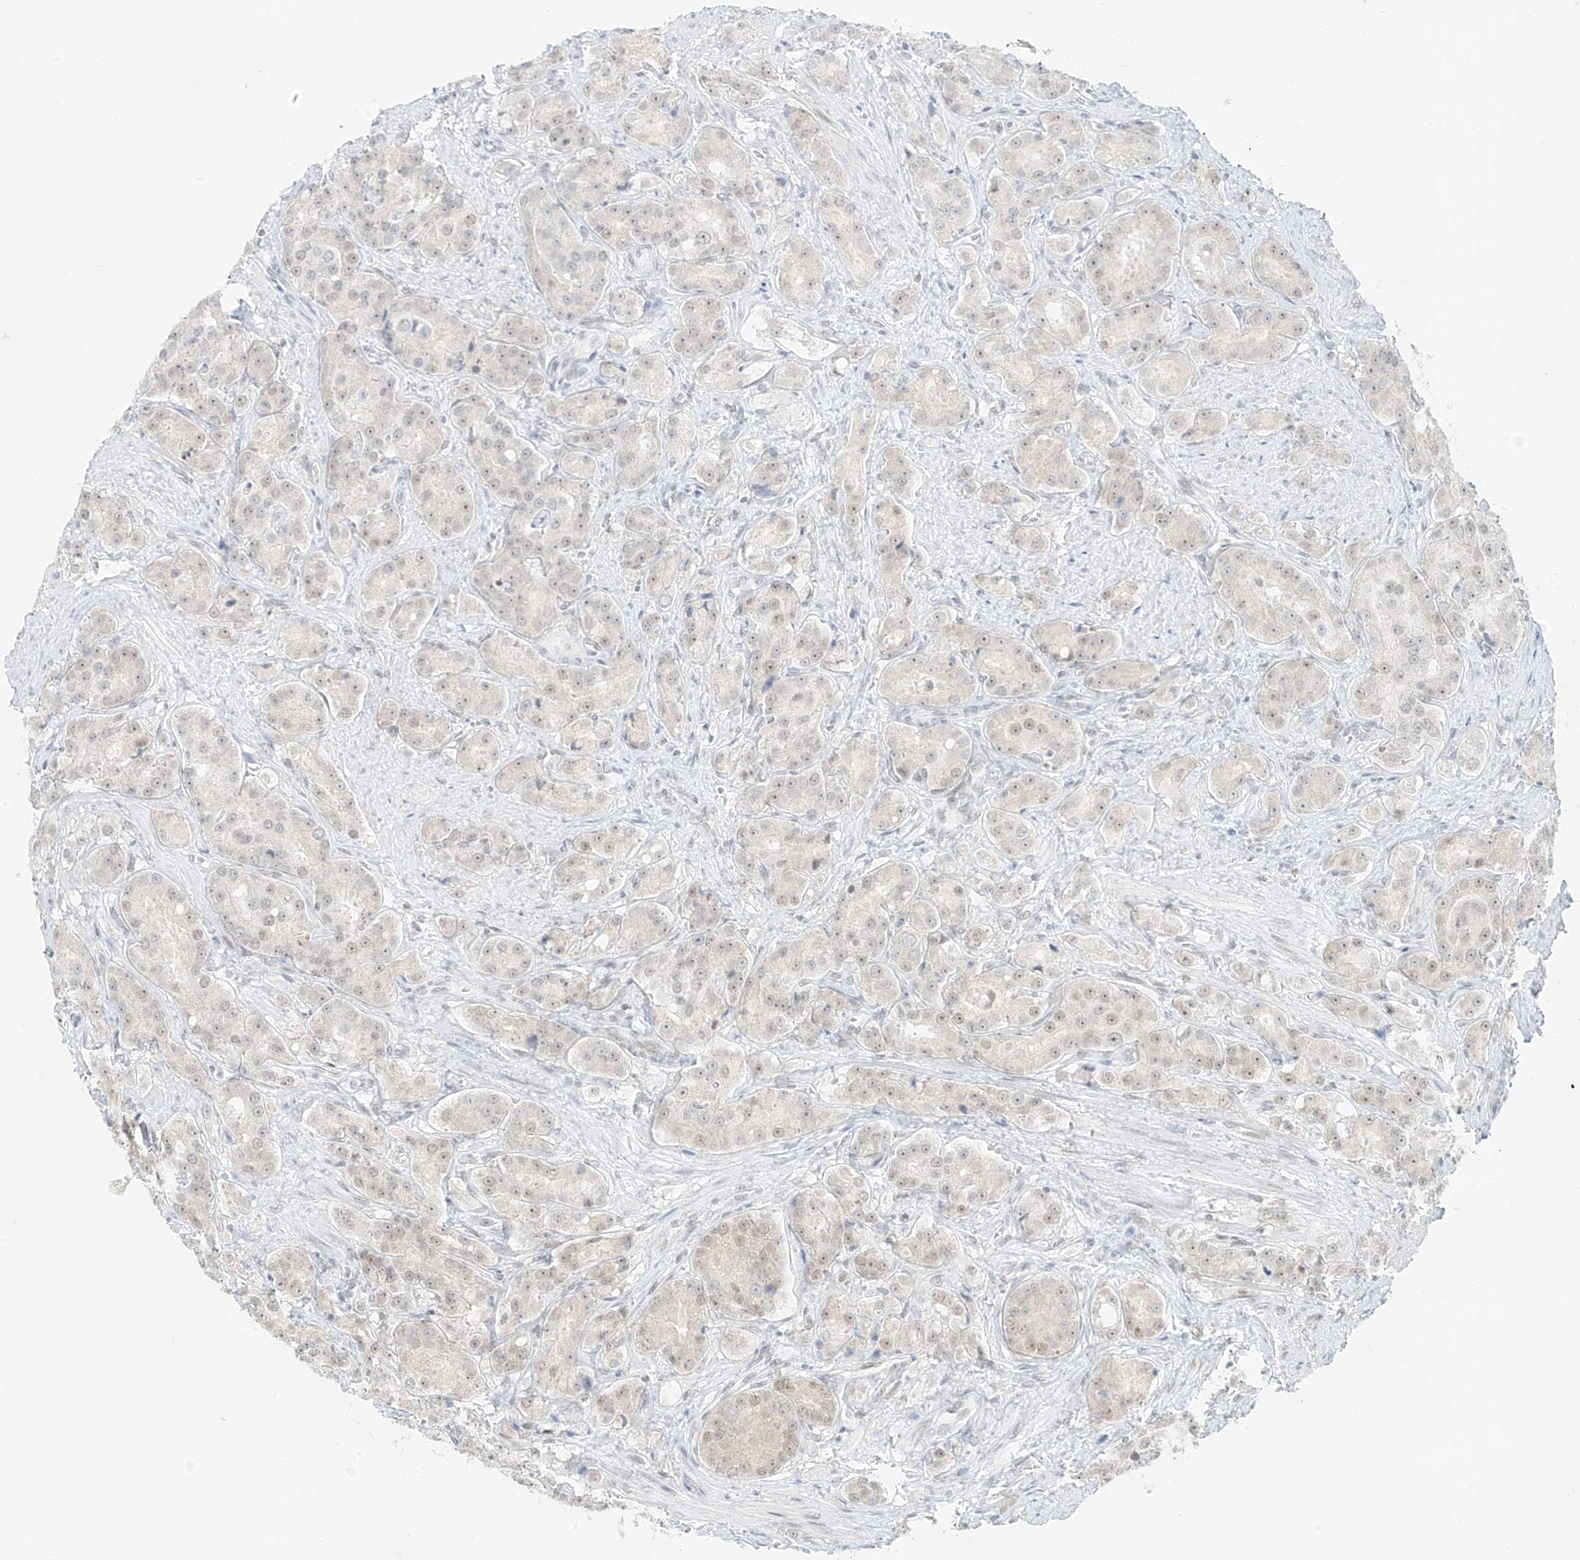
{"staining": {"intensity": "negative", "quantity": "none", "location": "none"}, "tissue": "prostate cancer", "cell_type": "Tumor cells", "image_type": "cancer", "snomed": [{"axis": "morphology", "description": "Adenocarcinoma, High grade"}, {"axis": "topography", "description": "Prostate"}], "caption": "This image is of adenocarcinoma (high-grade) (prostate) stained with IHC to label a protein in brown with the nuclei are counter-stained blue. There is no positivity in tumor cells.", "gene": "SUPT5H", "patient": {"sex": "male", "age": 60}}